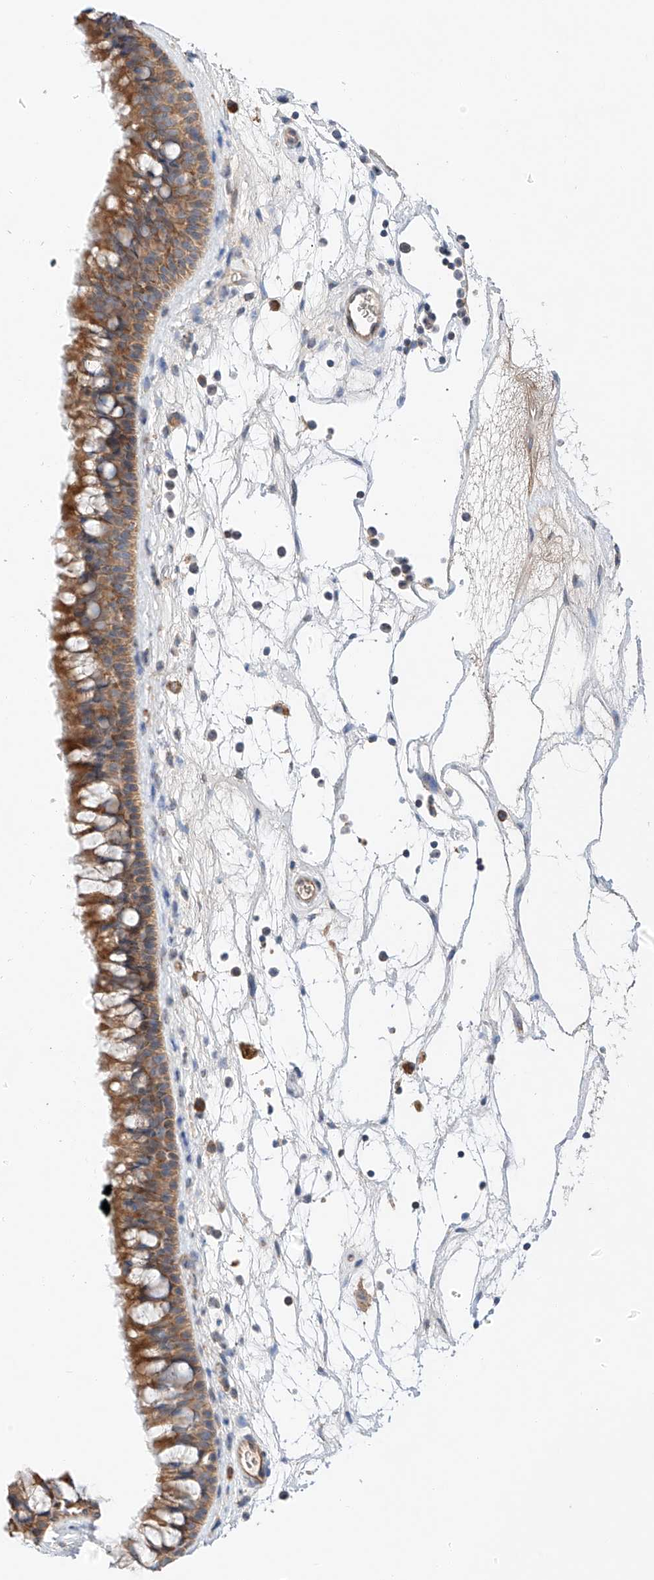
{"staining": {"intensity": "moderate", "quantity": ">75%", "location": "cytoplasmic/membranous"}, "tissue": "nasopharynx", "cell_type": "Respiratory epithelial cells", "image_type": "normal", "snomed": [{"axis": "morphology", "description": "Normal tissue, NOS"}, {"axis": "topography", "description": "Nasopharynx"}], "caption": "Protein expression analysis of benign human nasopharynx reveals moderate cytoplasmic/membranous staining in about >75% of respiratory epithelial cells. Ihc stains the protein in brown and the nuclei are stained blue.", "gene": "C6orf118", "patient": {"sex": "male", "age": 64}}